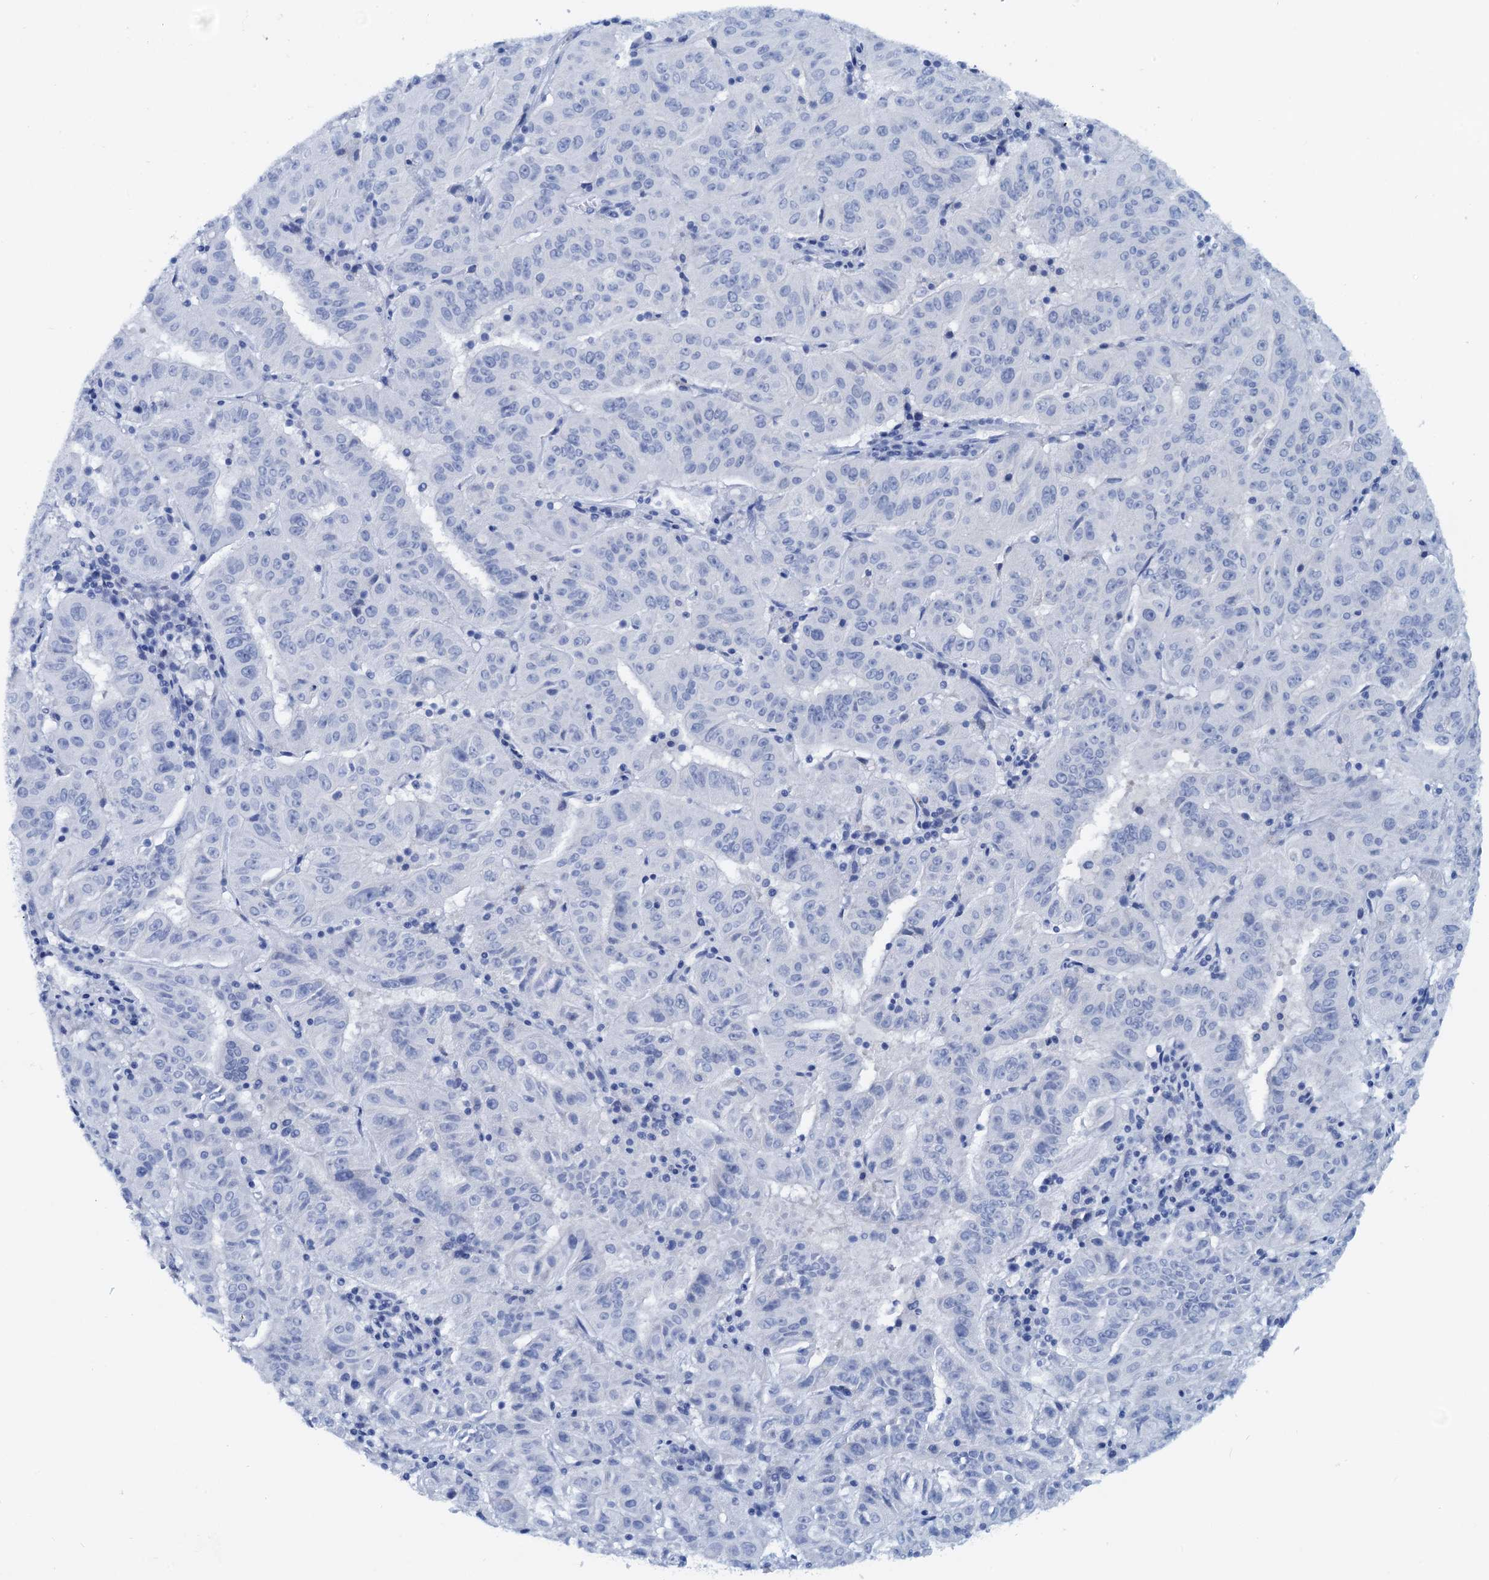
{"staining": {"intensity": "negative", "quantity": "none", "location": "none"}, "tissue": "pancreatic cancer", "cell_type": "Tumor cells", "image_type": "cancer", "snomed": [{"axis": "morphology", "description": "Adenocarcinoma, NOS"}, {"axis": "topography", "description": "Pancreas"}], "caption": "High power microscopy image of an IHC micrograph of pancreatic cancer, revealing no significant positivity in tumor cells.", "gene": "PTGES3", "patient": {"sex": "male", "age": 63}}